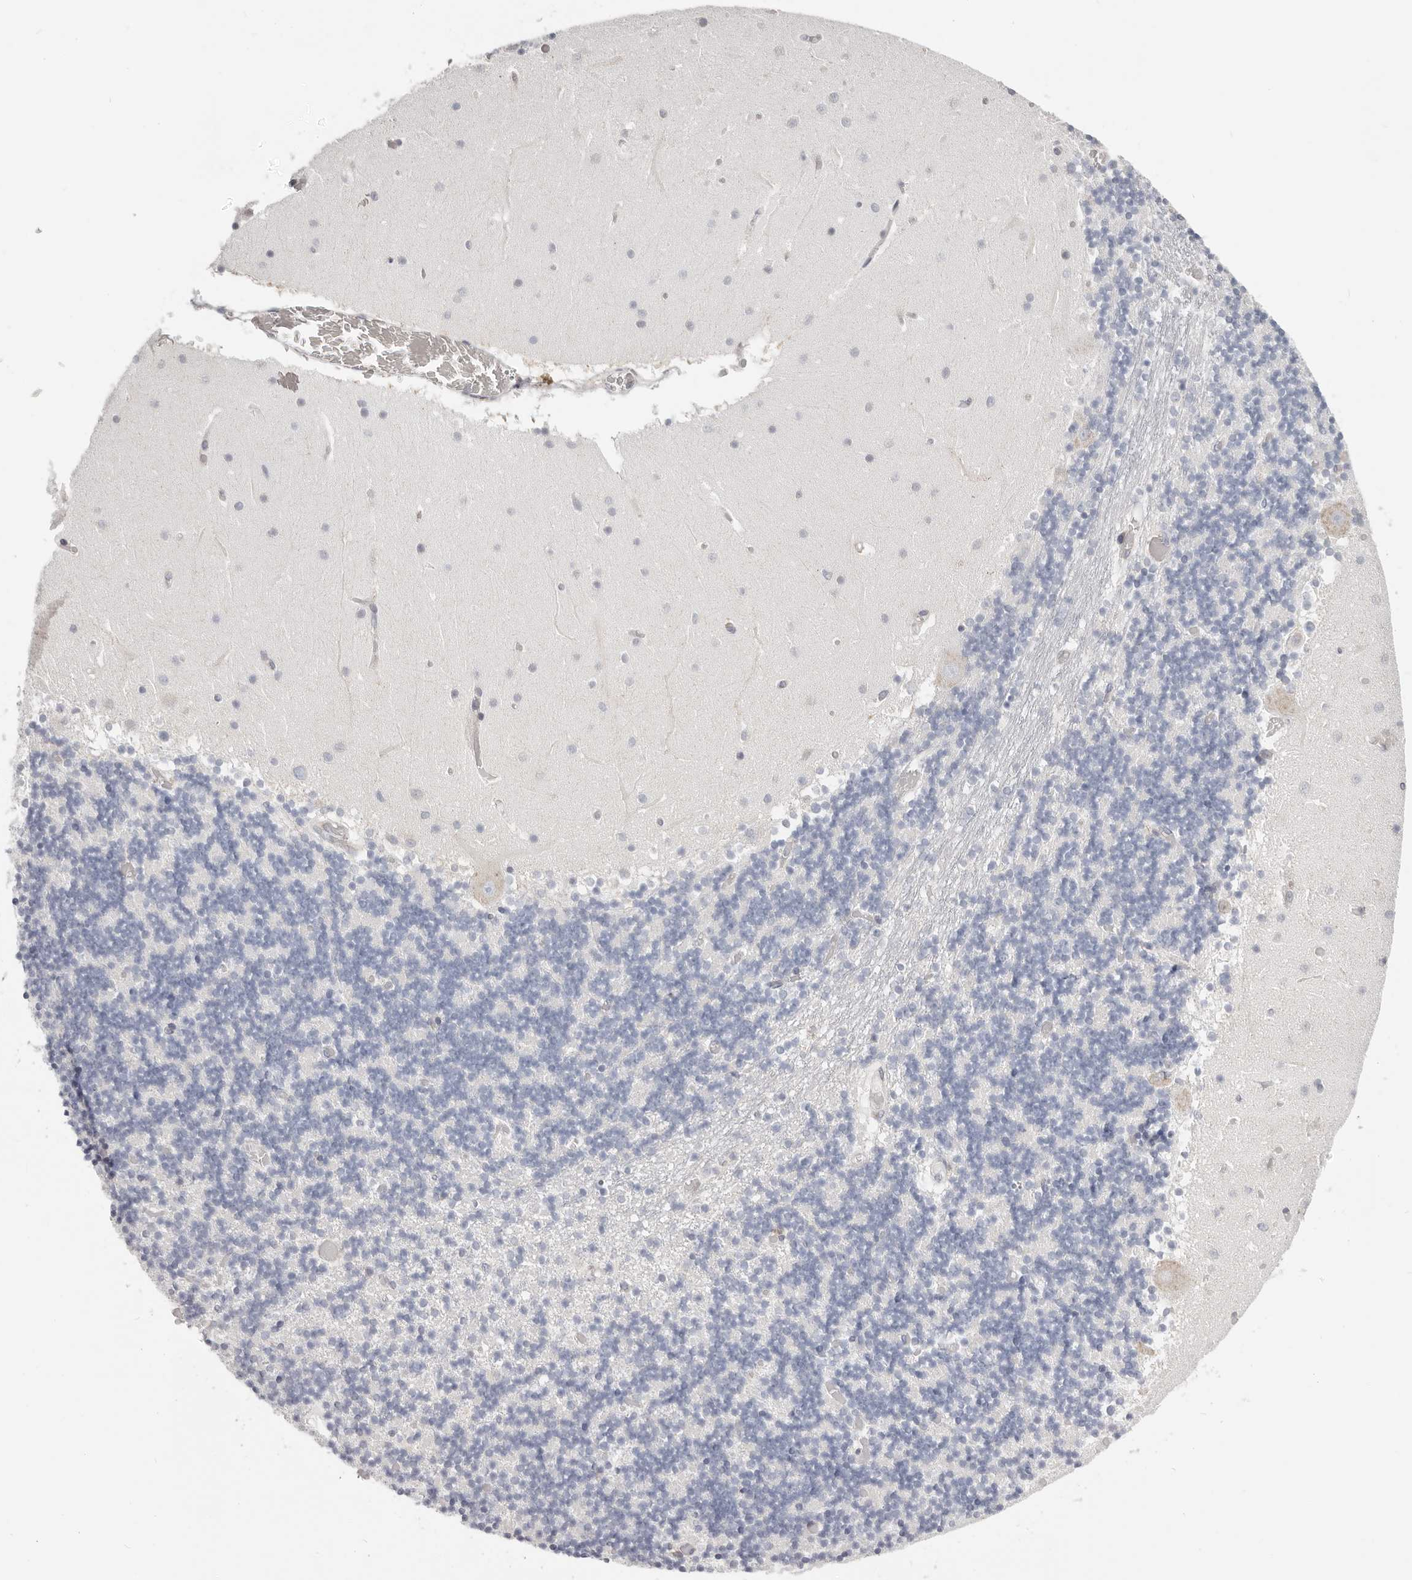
{"staining": {"intensity": "negative", "quantity": "none", "location": "none"}, "tissue": "cerebellum", "cell_type": "Cells in granular layer", "image_type": "normal", "snomed": [{"axis": "morphology", "description": "Normal tissue, NOS"}, {"axis": "topography", "description": "Cerebellum"}], "caption": "A photomicrograph of cerebellum stained for a protein displays no brown staining in cells in granular layer.", "gene": "IL32", "patient": {"sex": "female", "age": 28}}